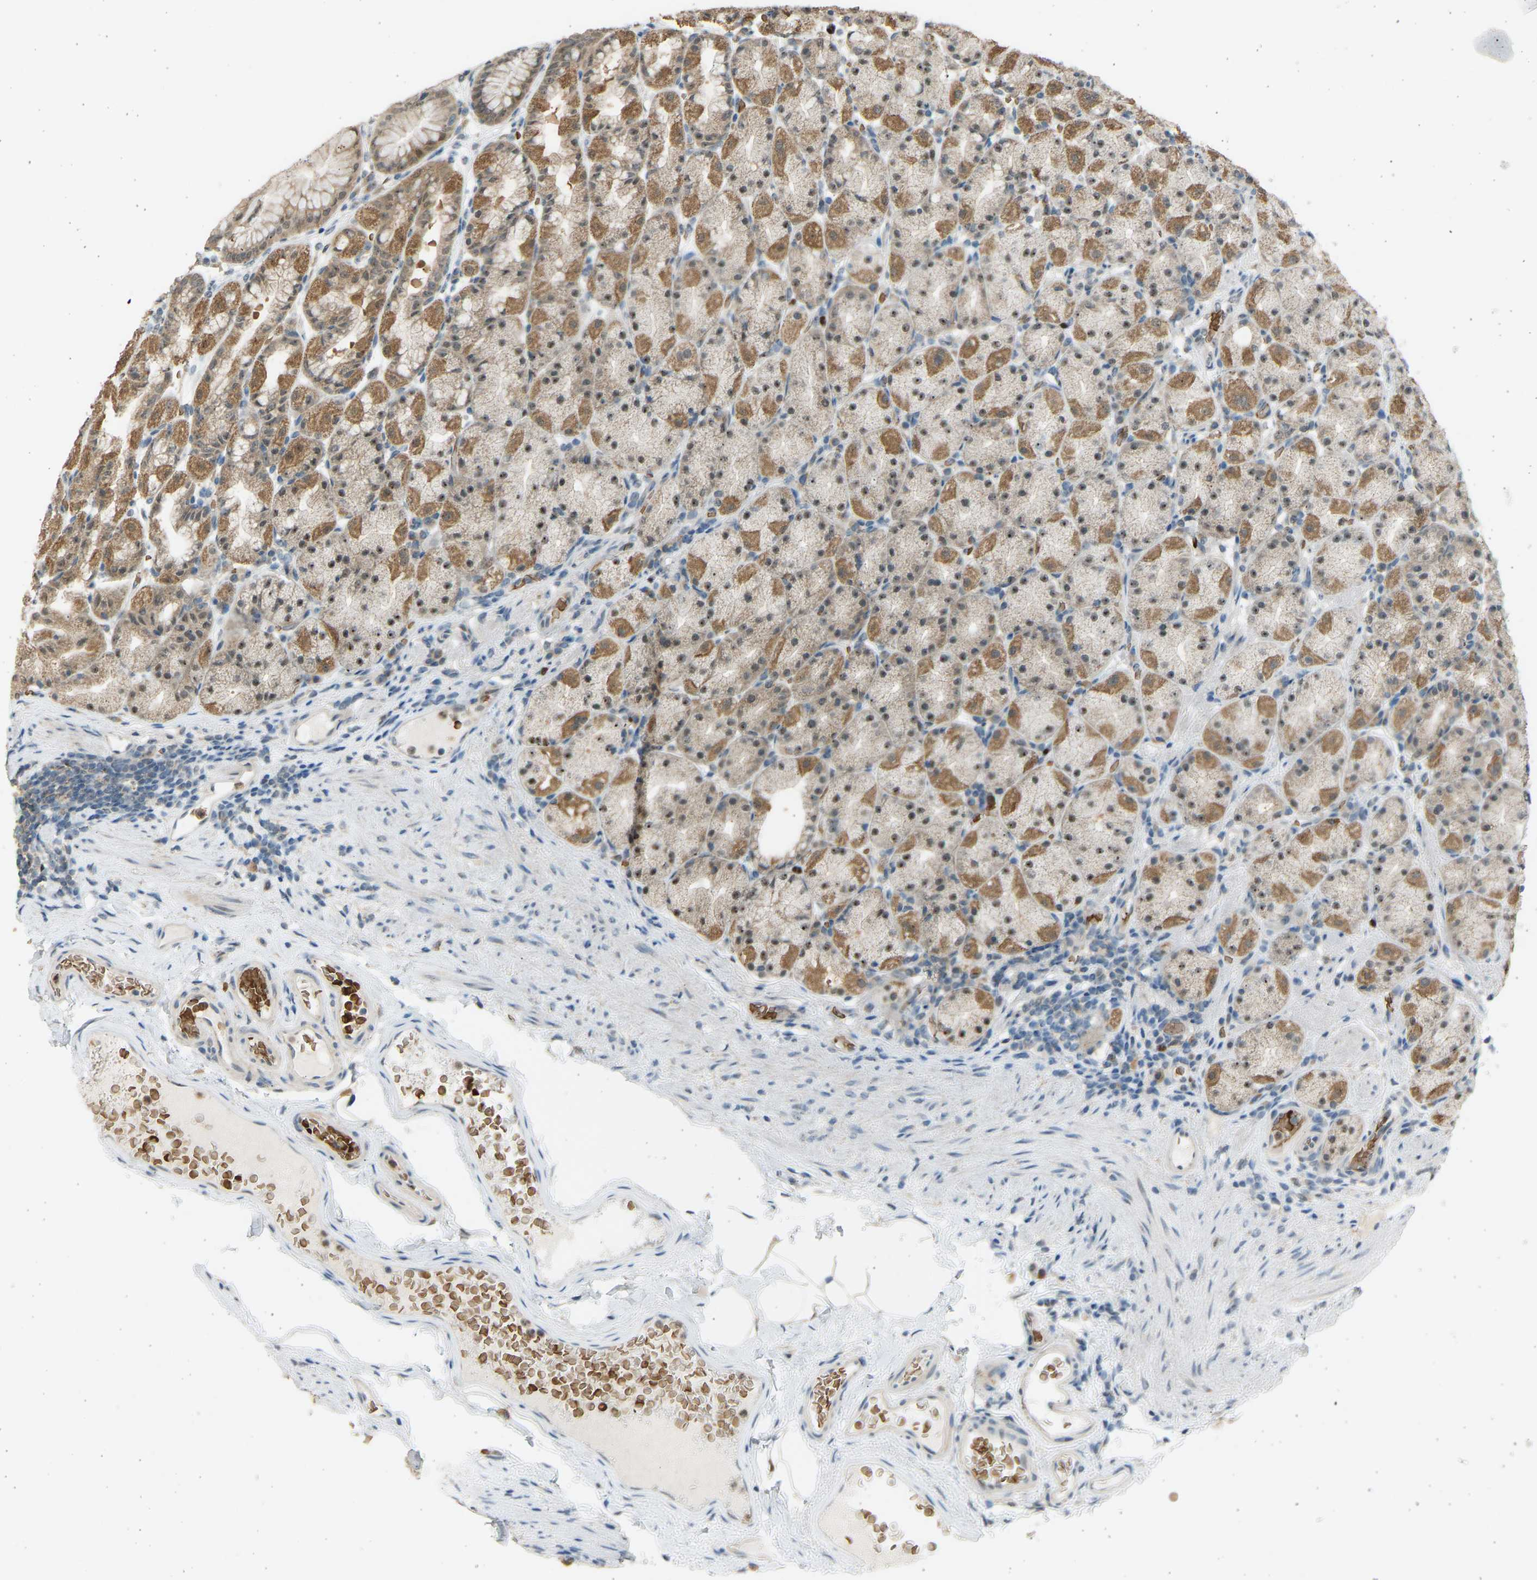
{"staining": {"intensity": "moderate", "quantity": ">75%", "location": "cytoplasmic/membranous,nuclear"}, "tissue": "stomach", "cell_type": "Glandular cells", "image_type": "normal", "snomed": [{"axis": "morphology", "description": "Normal tissue, NOS"}, {"axis": "topography", "description": "Stomach, upper"}], "caption": "About >75% of glandular cells in unremarkable human stomach show moderate cytoplasmic/membranous,nuclear protein staining as visualized by brown immunohistochemical staining.", "gene": "BIRC2", "patient": {"sex": "male", "age": 68}}